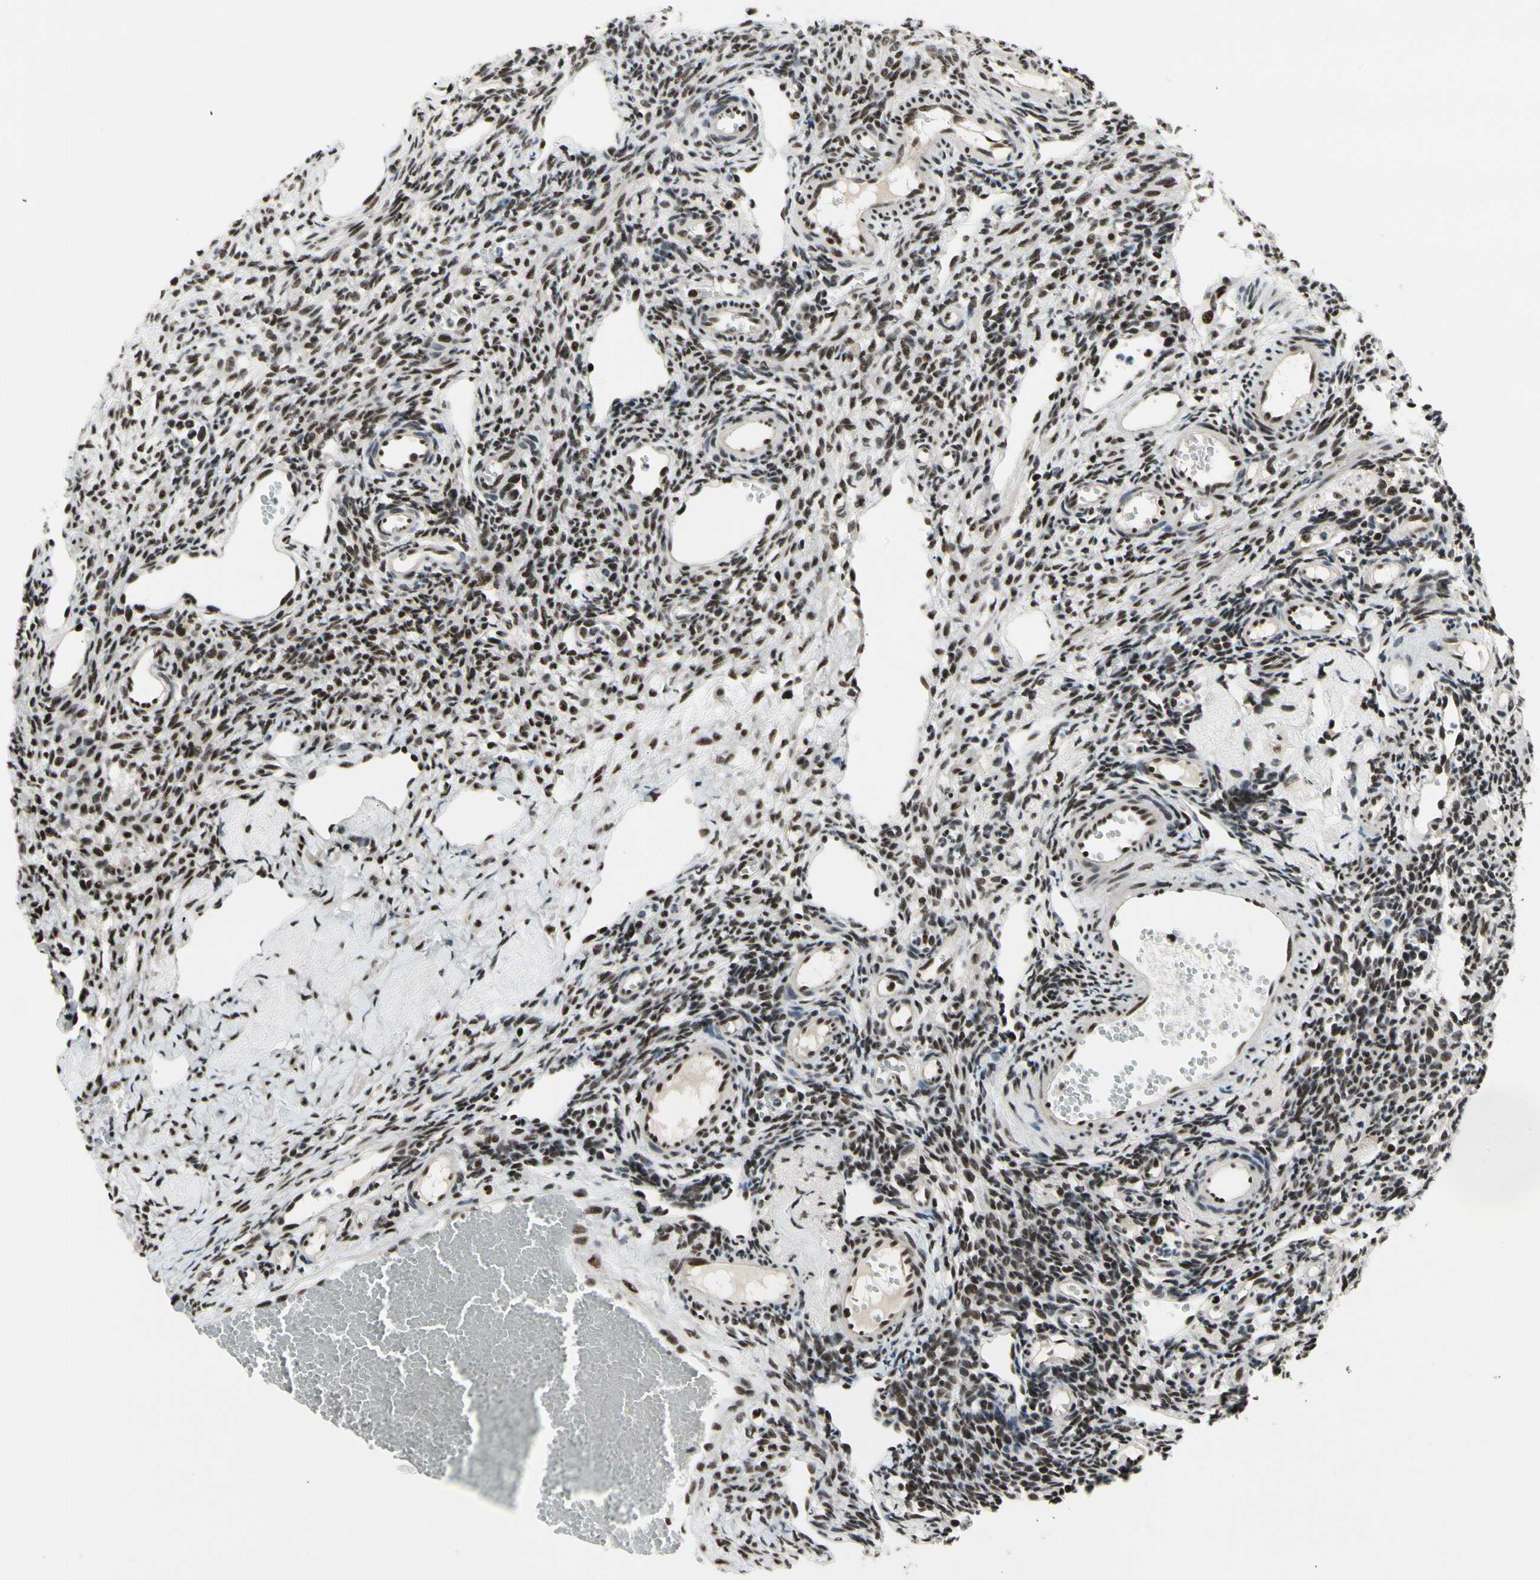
{"staining": {"intensity": "strong", "quantity": ">75%", "location": "nuclear"}, "tissue": "ovary", "cell_type": "Ovarian stroma cells", "image_type": "normal", "snomed": [{"axis": "morphology", "description": "Normal tissue, NOS"}, {"axis": "topography", "description": "Ovary"}], "caption": "Ovary stained for a protein (brown) reveals strong nuclear positive positivity in approximately >75% of ovarian stroma cells.", "gene": "SRSF11", "patient": {"sex": "female", "age": 33}}